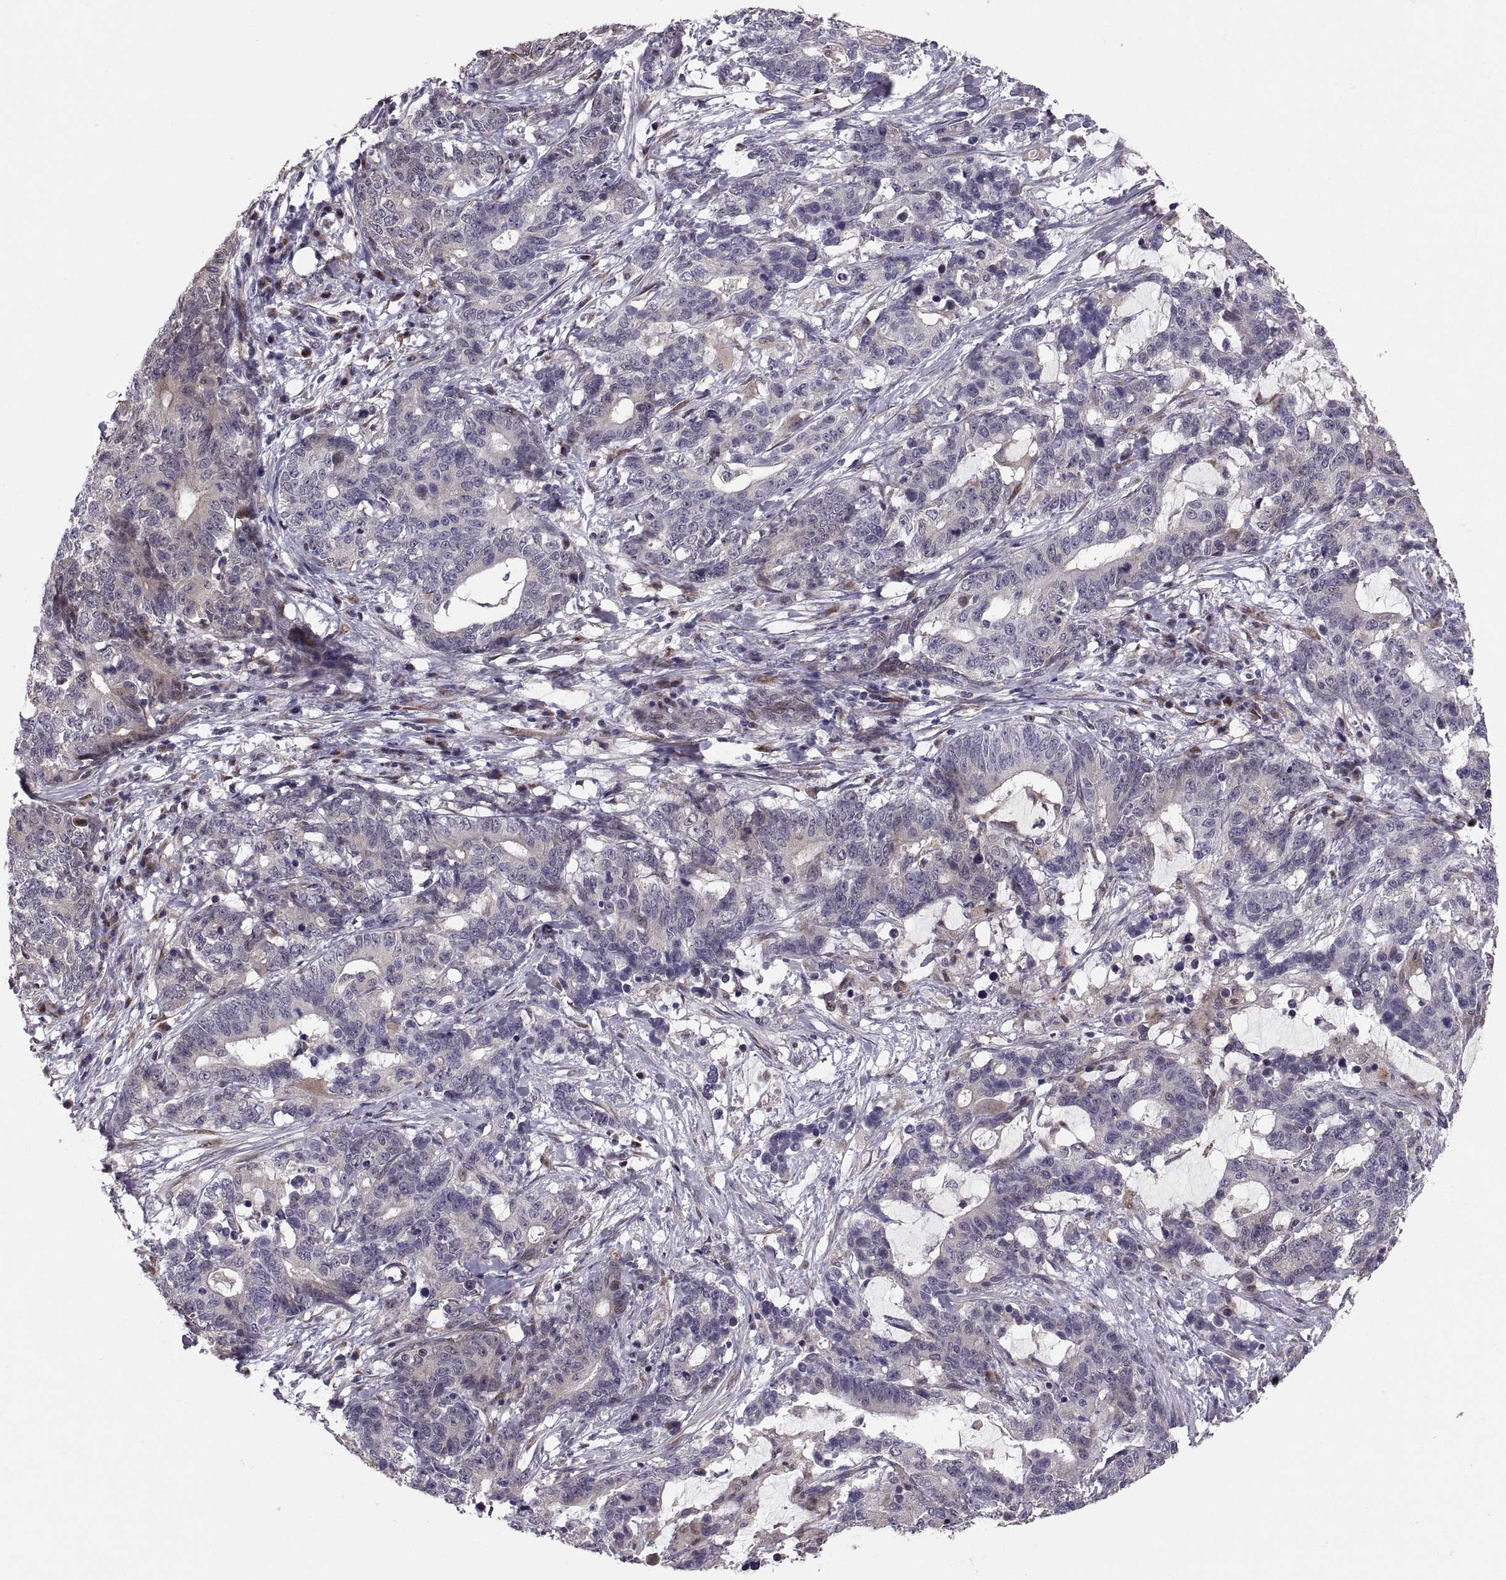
{"staining": {"intensity": "weak", "quantity": "<25%", "location": "cytoplasmic/membranous"}, "tissue": "stomach cancer", "cell_type": "Tumor cells", "image_type": "cancer", "snomed": [{"axis": "morphology", "description": "Normal tissue, NOS"}, {"axis": "morphology", "description": "Adenocarcinoma, NOS"}, {"axis": "topography", "description": "Stomach"}], "caption": "This micrograph is of adenocarcinoma (stomach) stained with IHC to label a protein in brown with the nuclei are counter-stained blue. There is no positivity in tumor cells.", "gene": "TESC", "patient": {"sex": "female", "age": 64}}